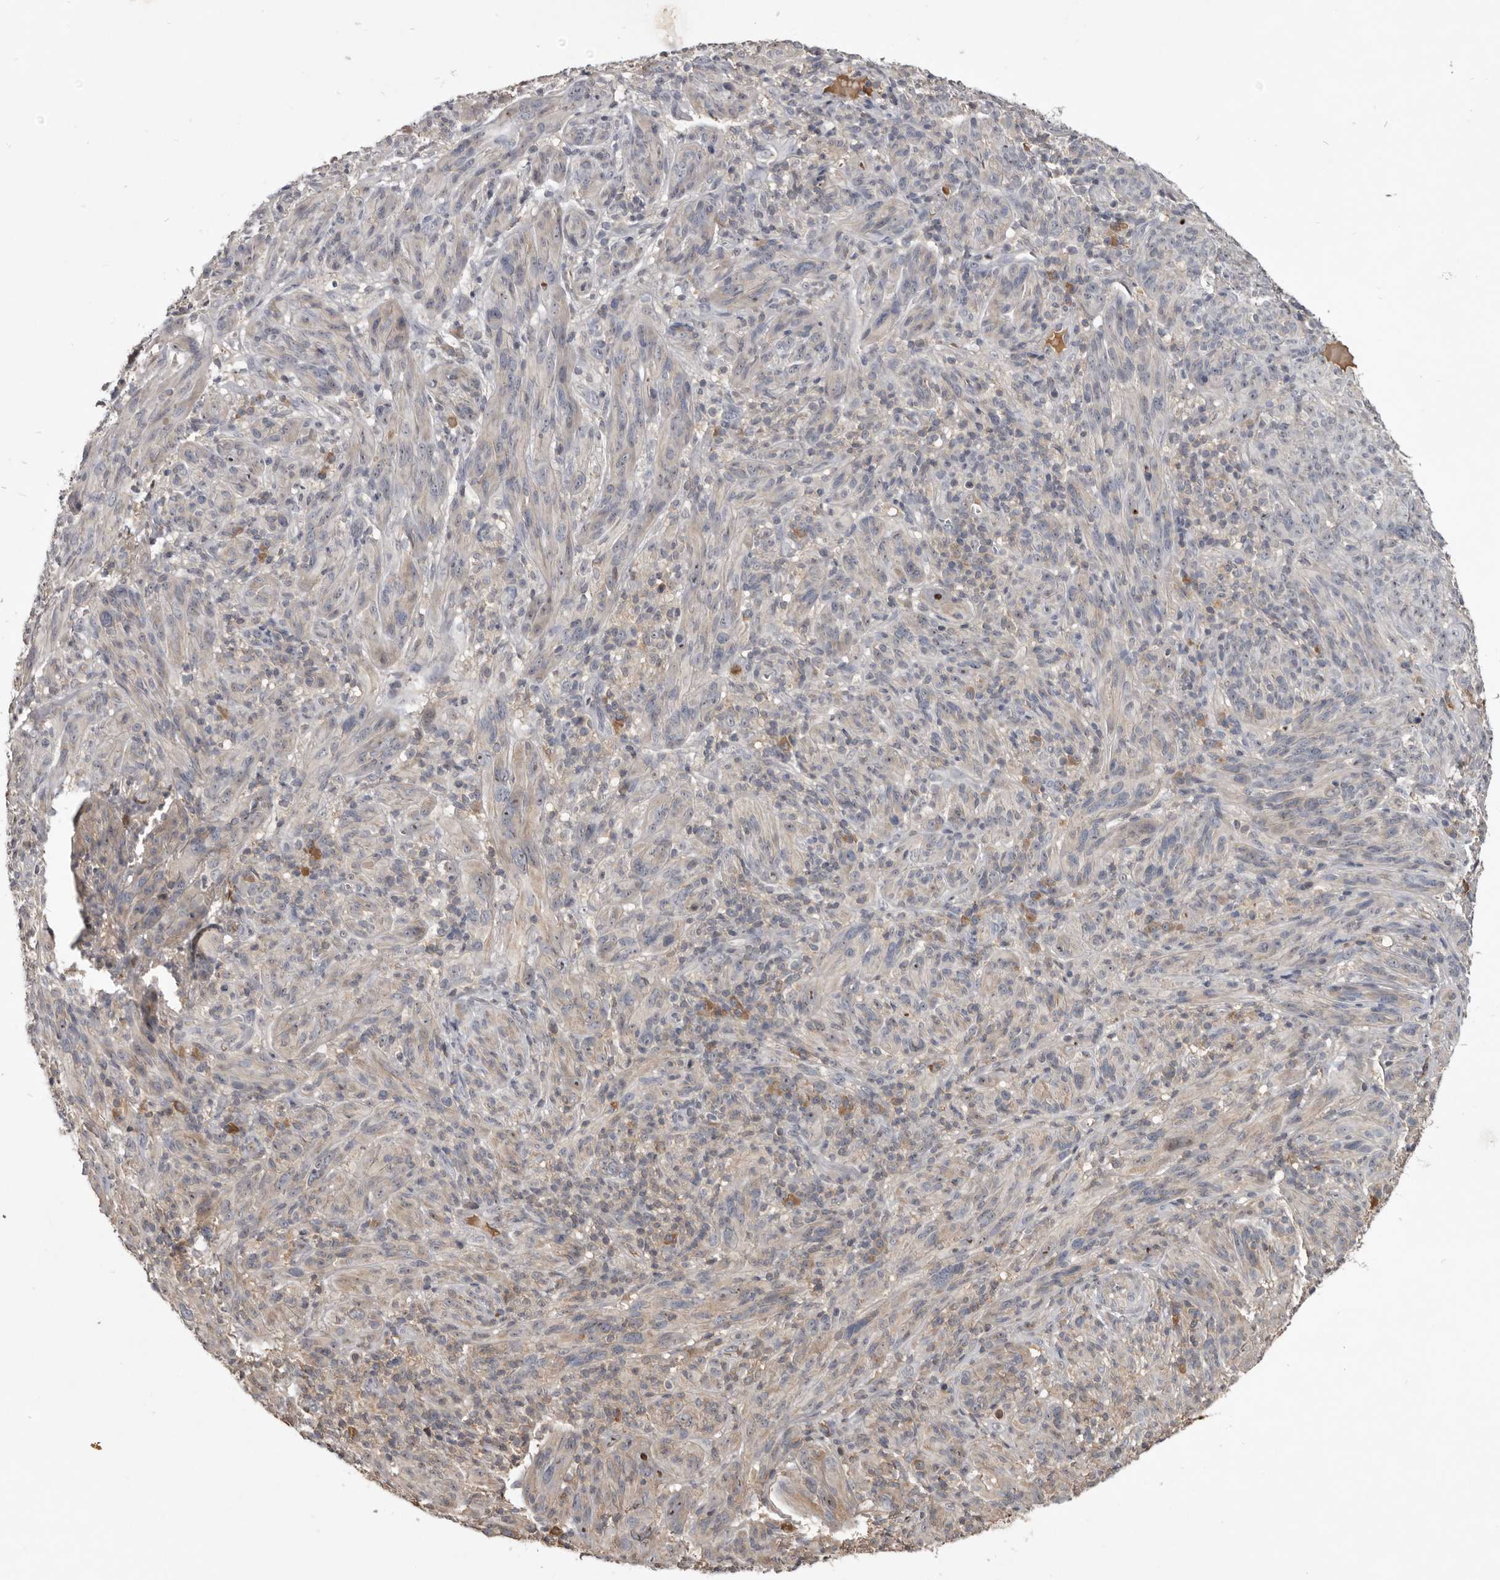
{"staining": {"intensity": "negative", "quantity": "none", "location": "none"}, "tissue": "melanoma", "cell_type": "Tumor cells", "image_type": "cancer", "snomed": [{"axis": "morphology", "description": "Malignant melanoma, NOS"}, {"axis": "topography", "description": "Skin of head"}], "caption": "Malignant melanoma stained for a protein using IHC reveals no staining tumor cells.", "gene": "TTC39A", "patient": {"sex": "male", "age": 96}}